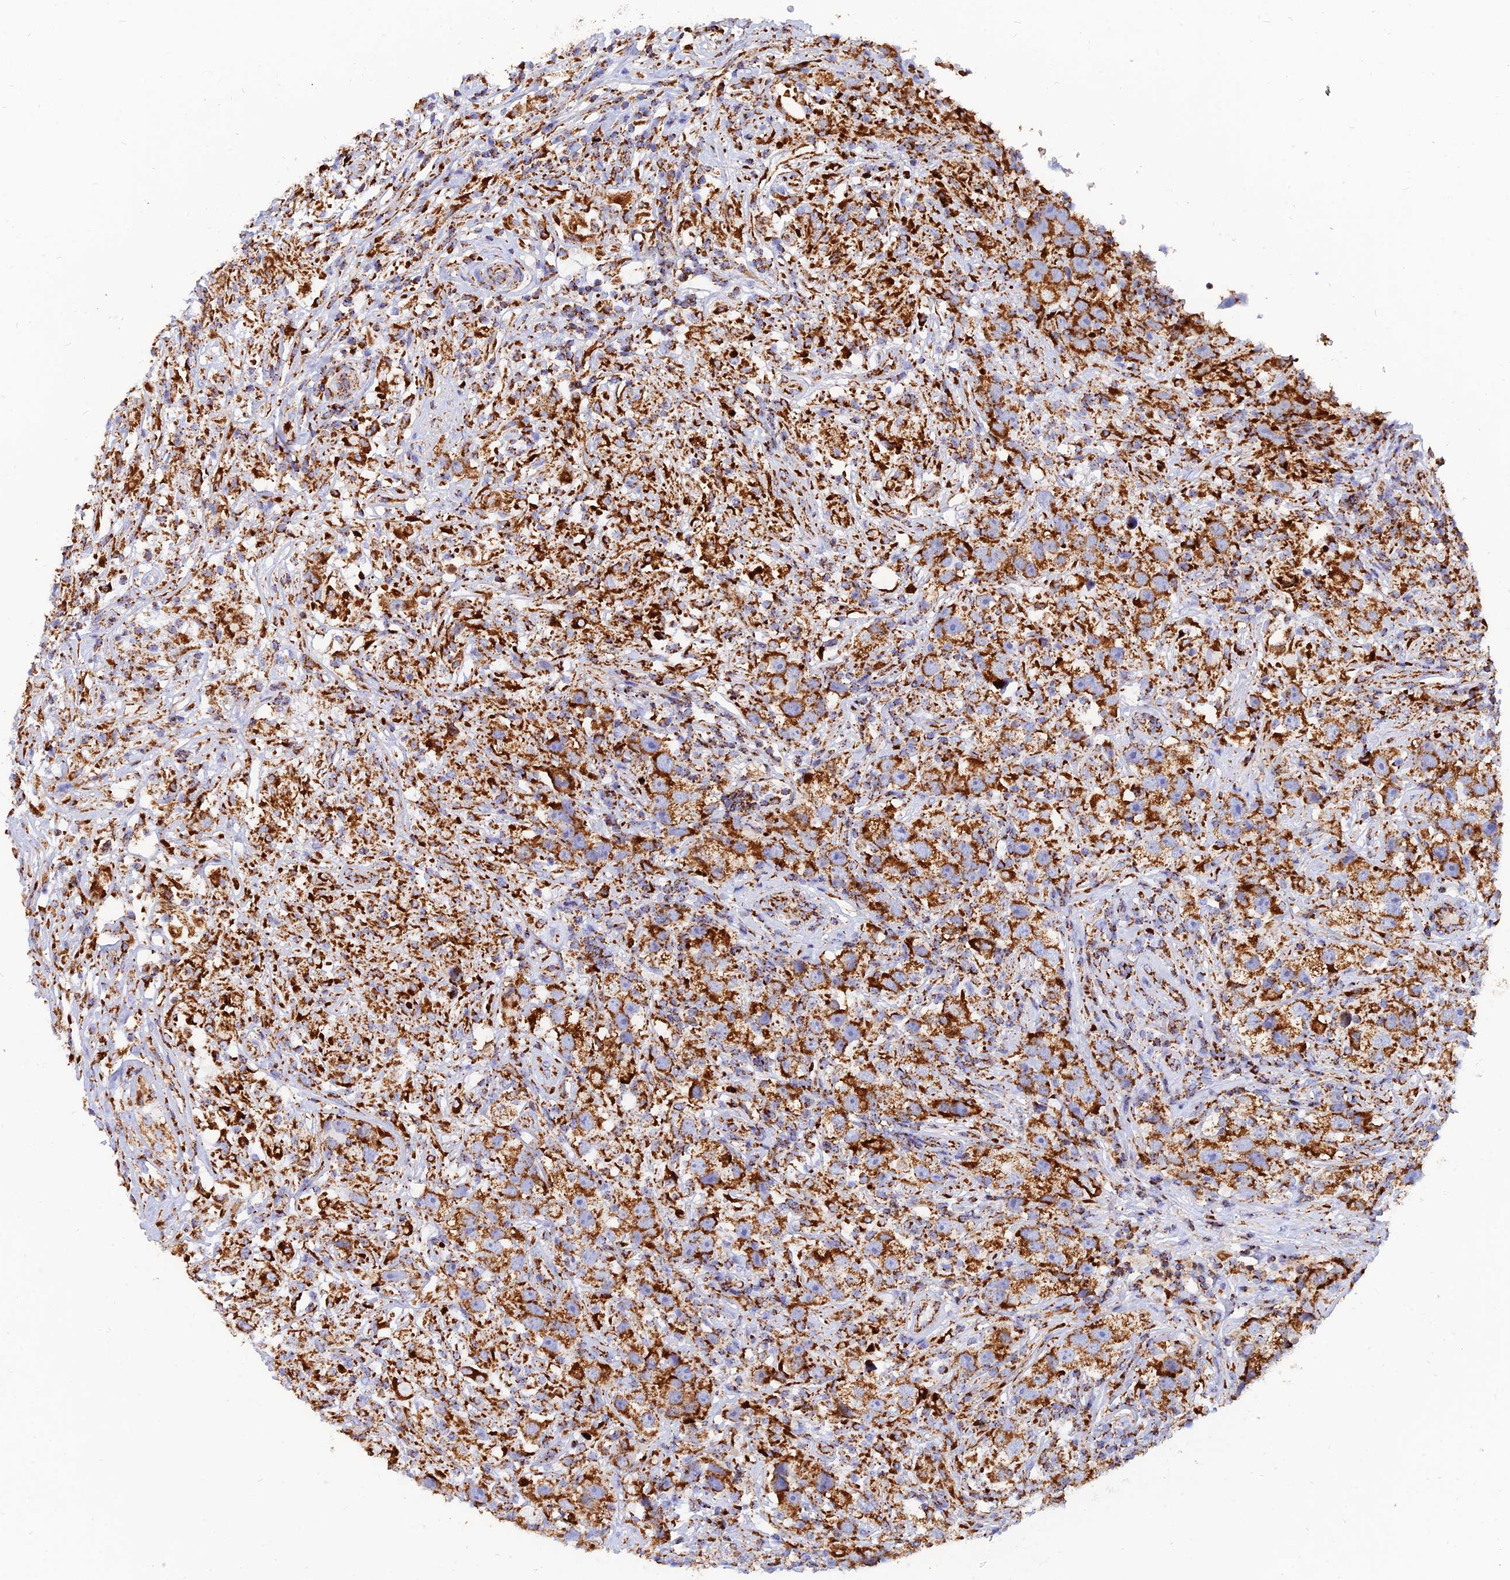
{"staining": {"intensity": "strong", "quantity": ">75%", "location": "cytoplasmic/membranous"}, "tissue": "testis cancer", "cell_type": "Tumor cells", "image_type": "cancer", "snomed": [{"axis": "morphology", "description": "Seminoma, NOS"}, {"axis": "topography", "description": "Testis"}], "caption": "The micrograph displays a brown stain indicating the presence of a protein in the cytoplasmic/membranous of tumor cells in testis cancer.", "gene": "NDUFB6", "patient": {"sex": "male", "age": 49}}